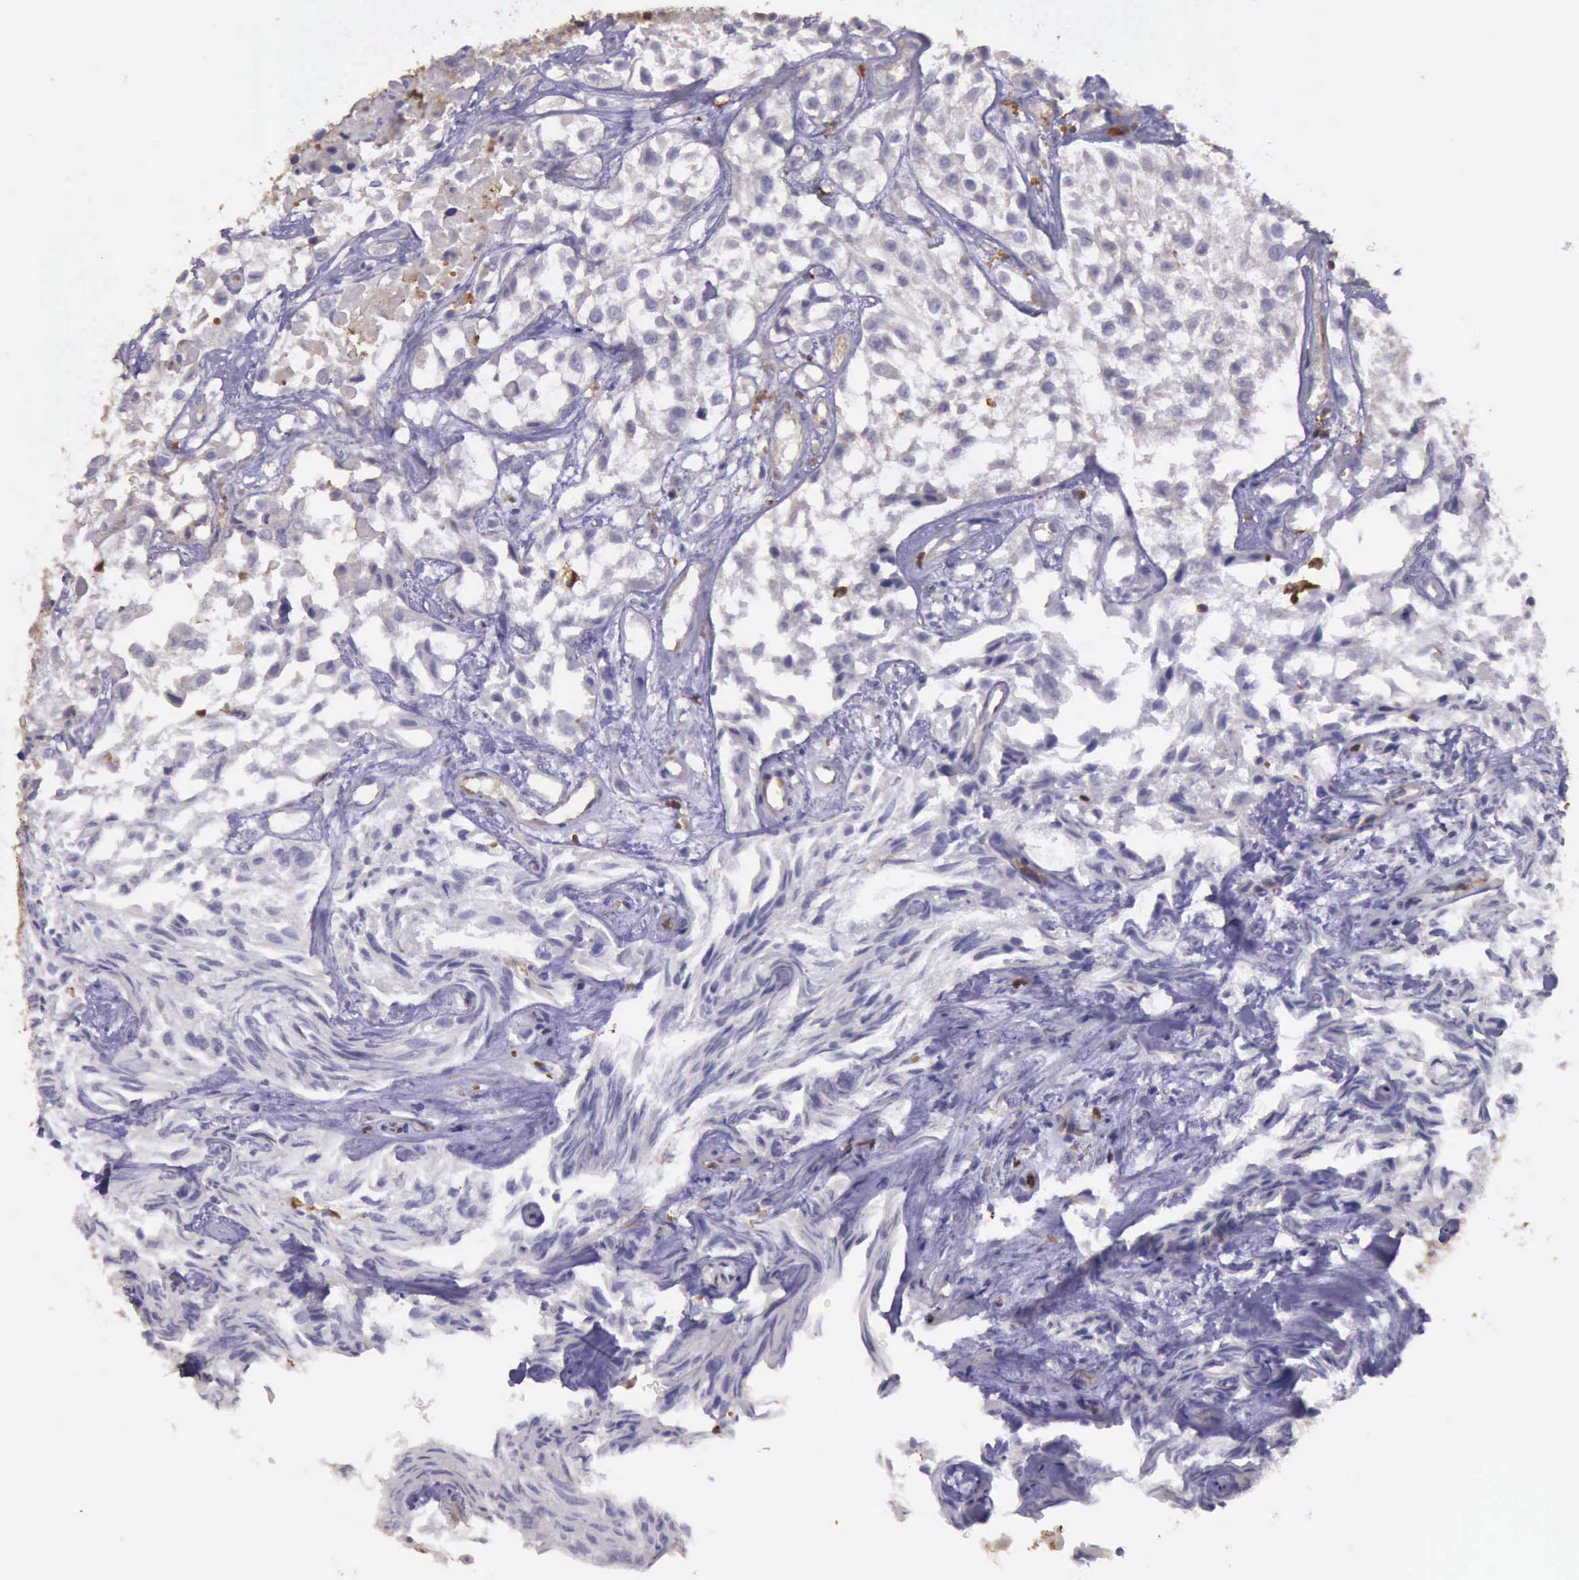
{"staining": {"intensity": "negative", "quantity": "none", "location": "none"}, "tissue": "urothelial cancer", "cell_type": "Tumor cells", "image_type": "cancer", "snomed": [{"axis": "morphology", "description": "Urothelial carcinoma, High grade"}, {"axis": "topography", "description": "Urinary bladder"}], "caption": "A histopathology image of human urothelial cancer is negative for staining in tumor cells.", "gene": "ARHGAP4", "patient": {"sex": "male", "age": 56}}